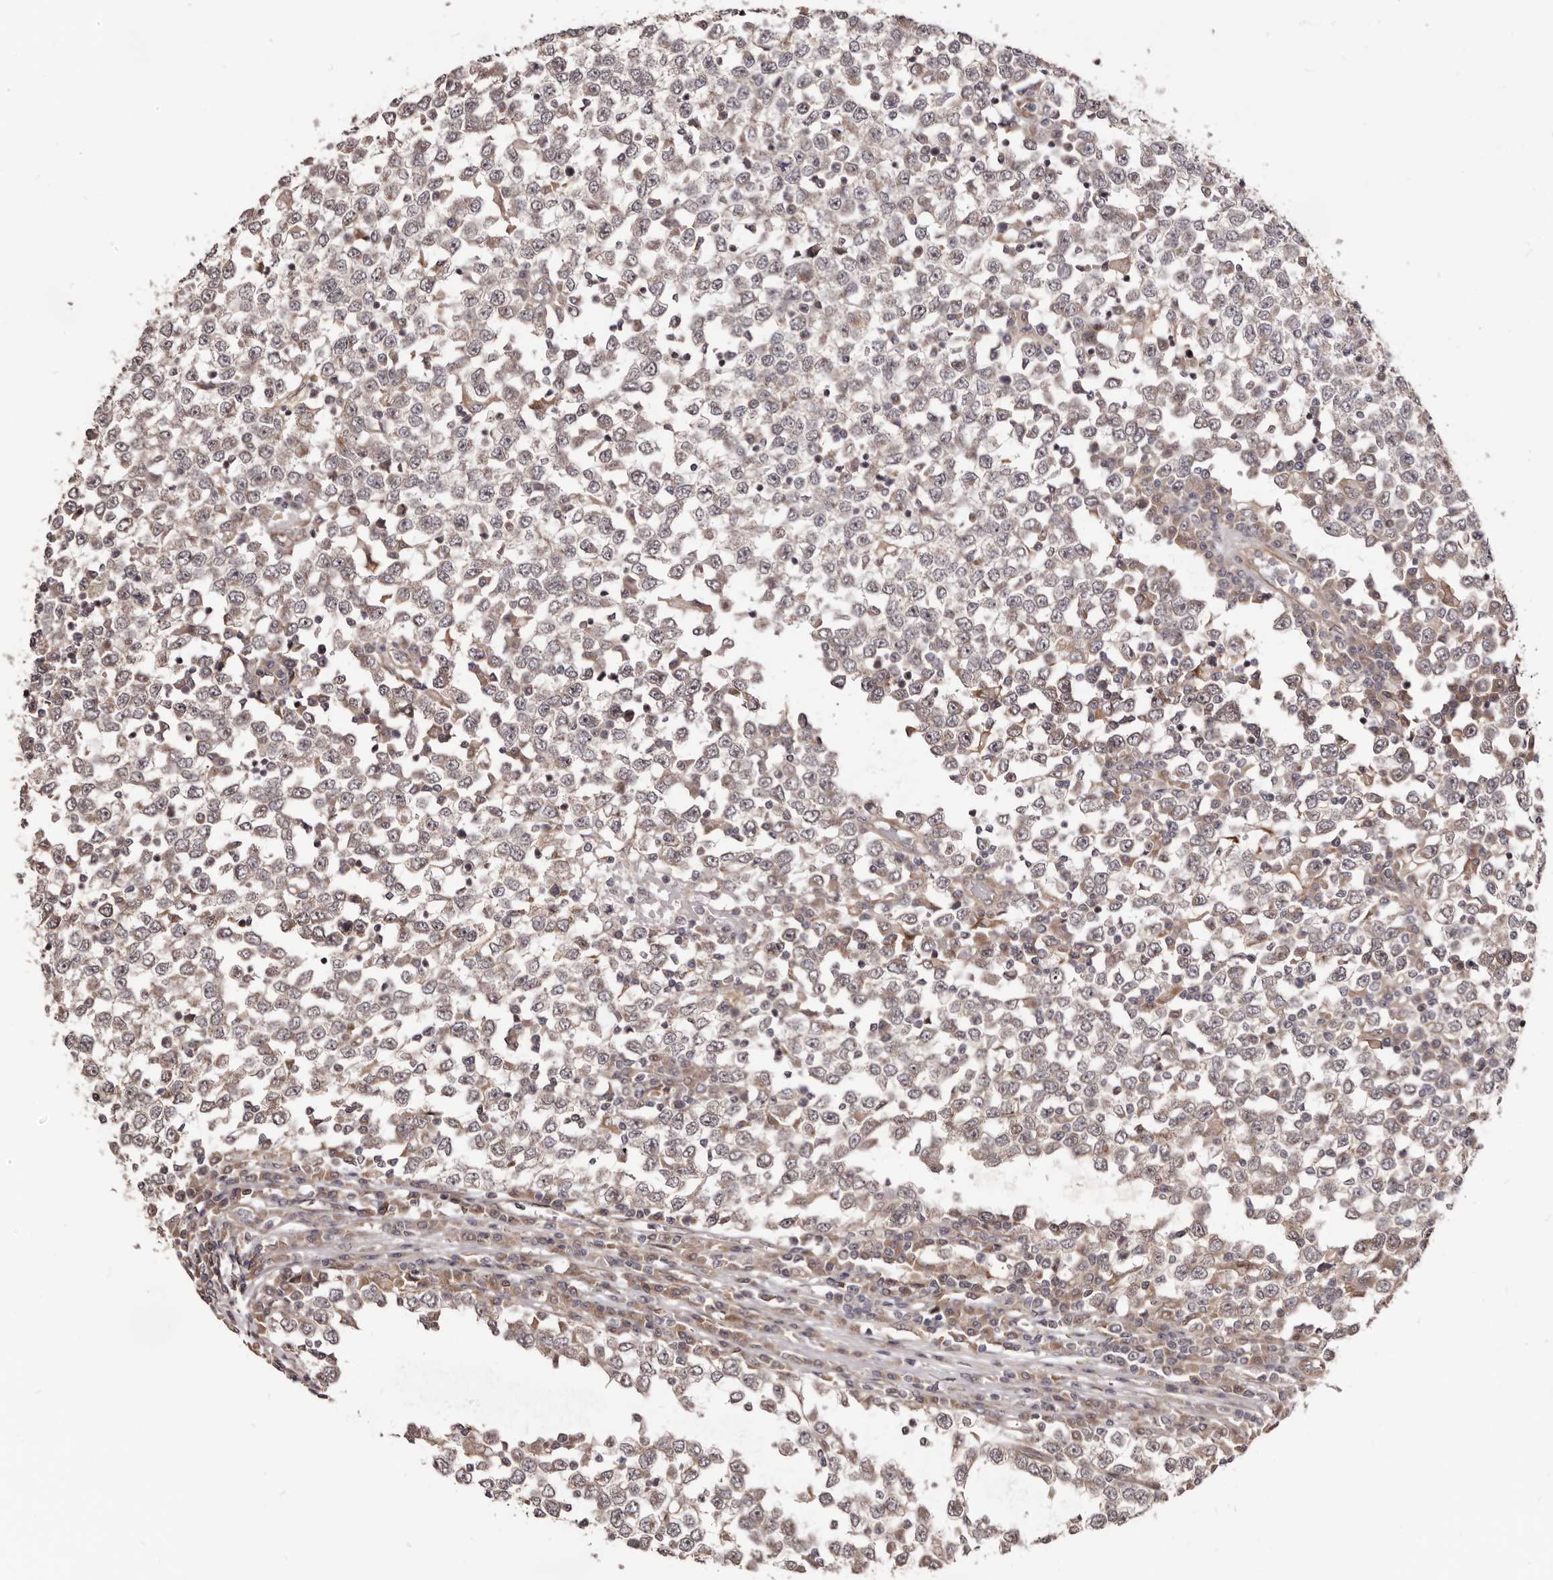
{"staining": {"intensity": "weak", "quantity": "25%-75%", "location": "cytoplasmic/membranous"}, "tissue": "testis cancer", "cell_type": "Tumor cells", "image_type": "cancer", "snomed": [{"axis": "morphology", "description": "Seminoma, NOS"}, {"axis": "topography", "description": "Testis"}], "caption": "Testis seminoma tissue reveals weak cytoplasmic/membranous positivity in about 25%-75% of tumor cells Immunohistochemistry (ihc) stains the protein of interest in brown and the nuclei are stained blue.", "gene": "NOL12", "patient": {"sex": "male", "age": 65}}